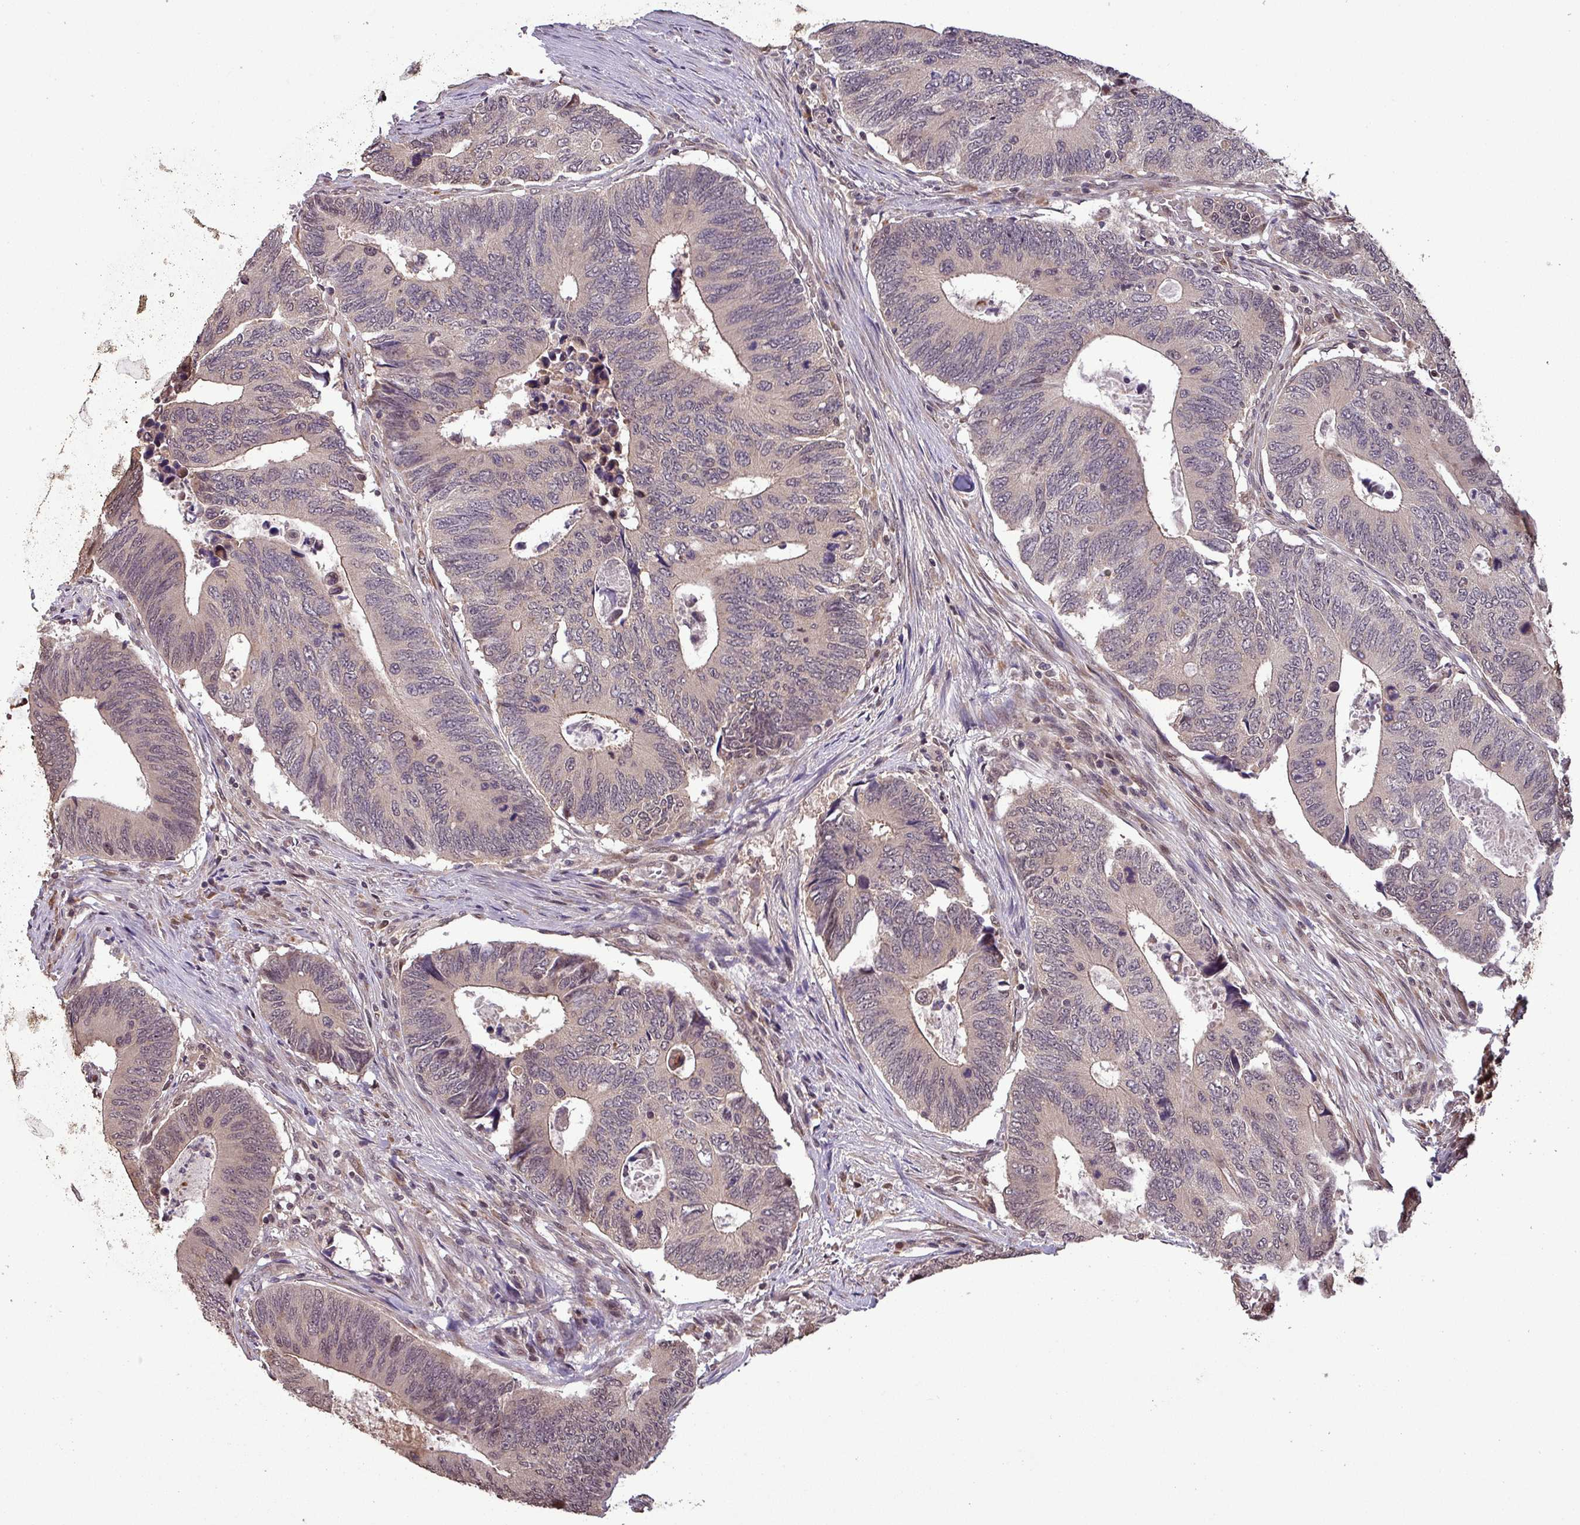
{"staining": {"intensity": "weak", "quantity": "25%-75%", "location": "cytoplasmic/membranous,nuclear"}, "tissue": "colorectal cancer", "cell_type": "Tumor cells", "image_type": "cancer", "snomed": [{"axis": "morphology", "description": "Adenocarcinoma, NOS"}, {"axis": "topography", "description": "Colon"}], "caption": "Brown immunohistochemical staining in adenocarcinoma (colorectal) displays weak cytoplasmic/membranous and nuclear expression in approximately 25%-75% of tumor cells.", "gene": "NOB1", "patient": {"sex": "male", "age": 87}}